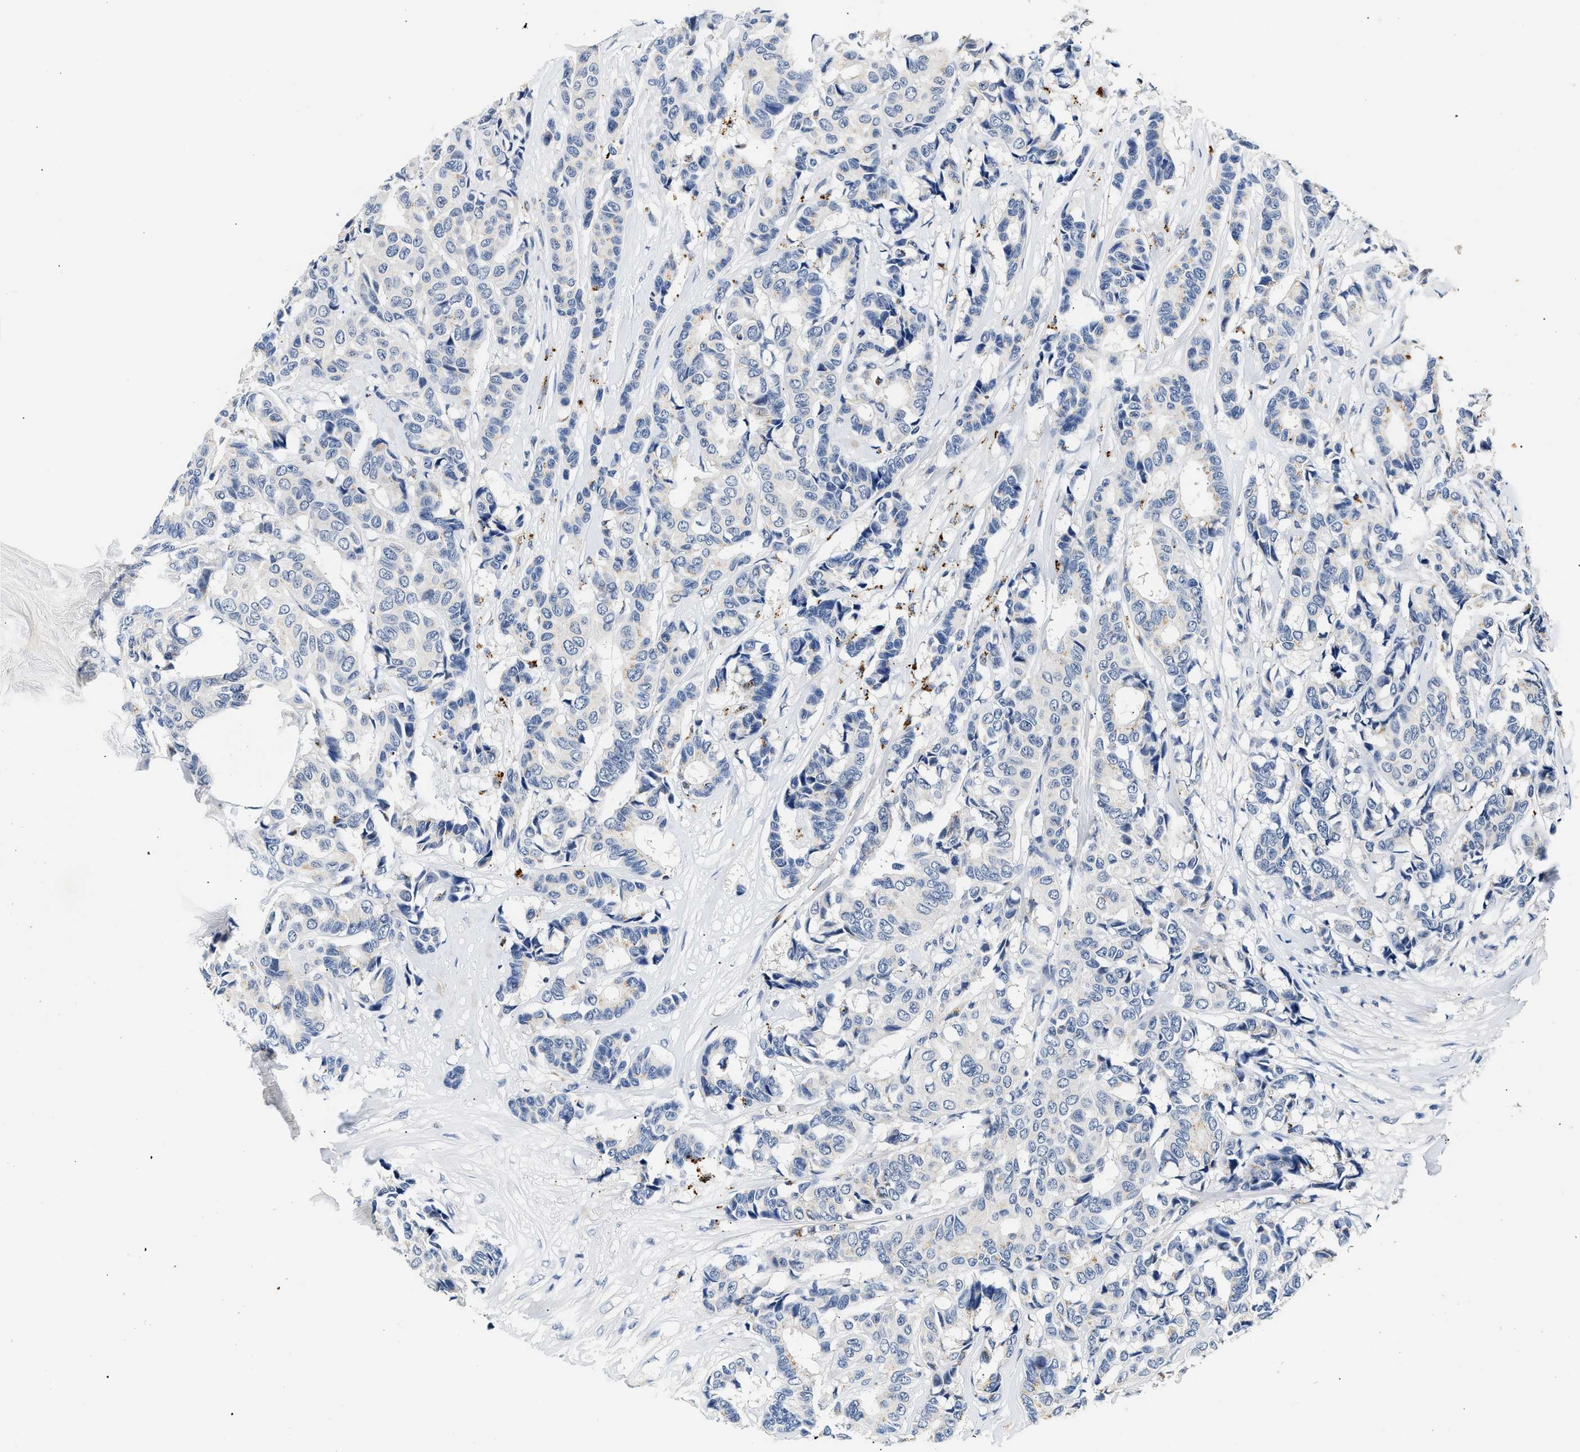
{"staining": {"intensity": "negative", "quantity": "none", "location": "none"}, "tissue": "breast cancer", "cell_type": "Tumor cells", "image_type": "cancer", "snomed": [{"axis": "morphology", "description": "Duct carcinoma"}, {"axis": "topography", "description": "Breast"}], "caption": "Histopathology image shows no significant protein staining in tumor cells of breast infiltrating ductal carcinoma.", "gene": "MED22", "patient": {"sex": "female", "age": 87}}